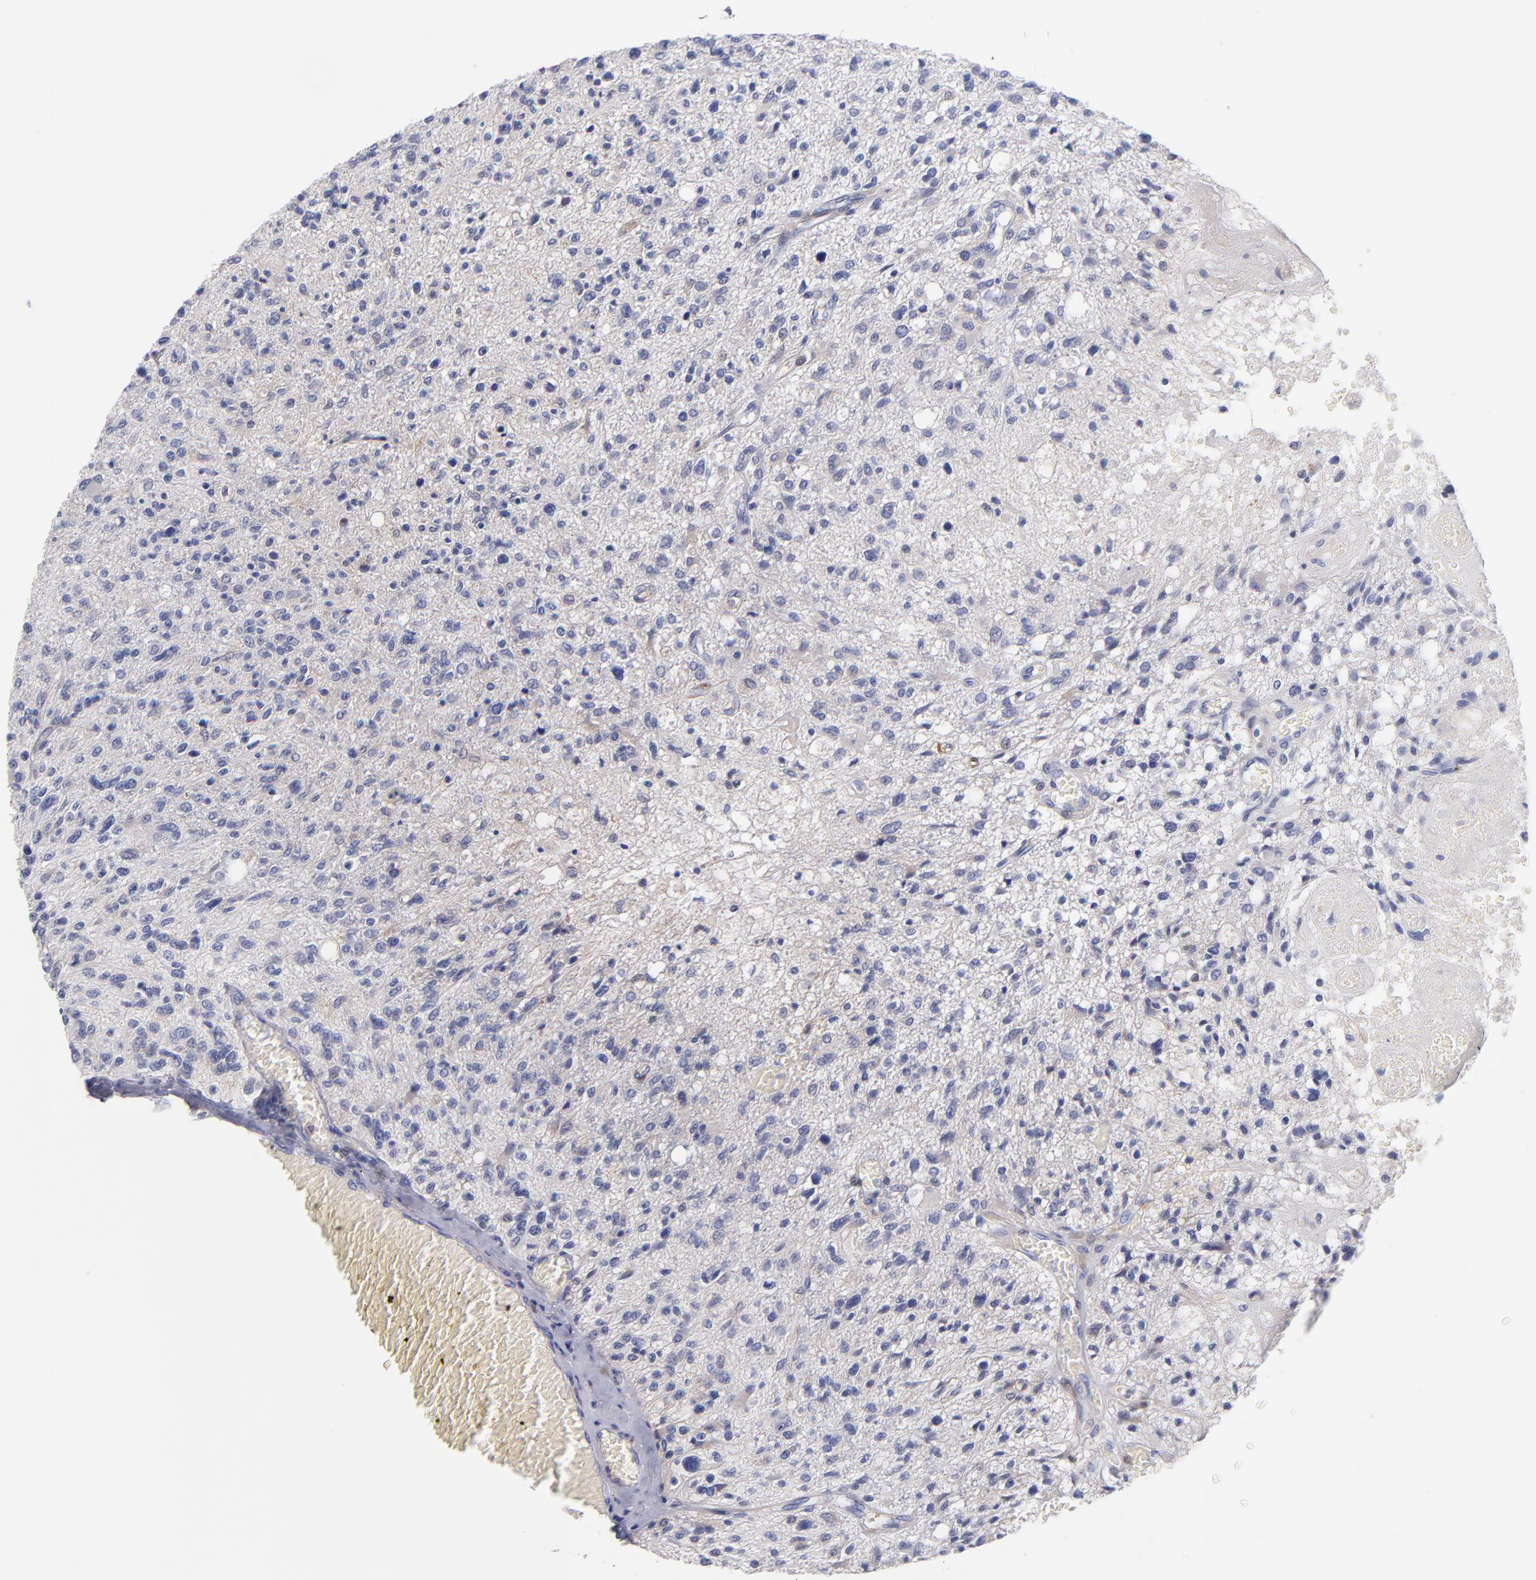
{"staining": {"intensity": "negative", "quantity": "none", "location": "none"}, "tissue": "glioma", "cell_type": "Tumor cells", "image_type": "cancer", "snomed": [{"axis": "morphology", "description": "Glioma, malignant, High grade"}, {"axis": "topography", "description": "Cerebral cortex"}], "caption": "This is an immunohistochemistry (IHC) image of glioma. There is no positivity in tumor cells.", "gene": "BID", "patient": {"sex": "male", "age": 76}}